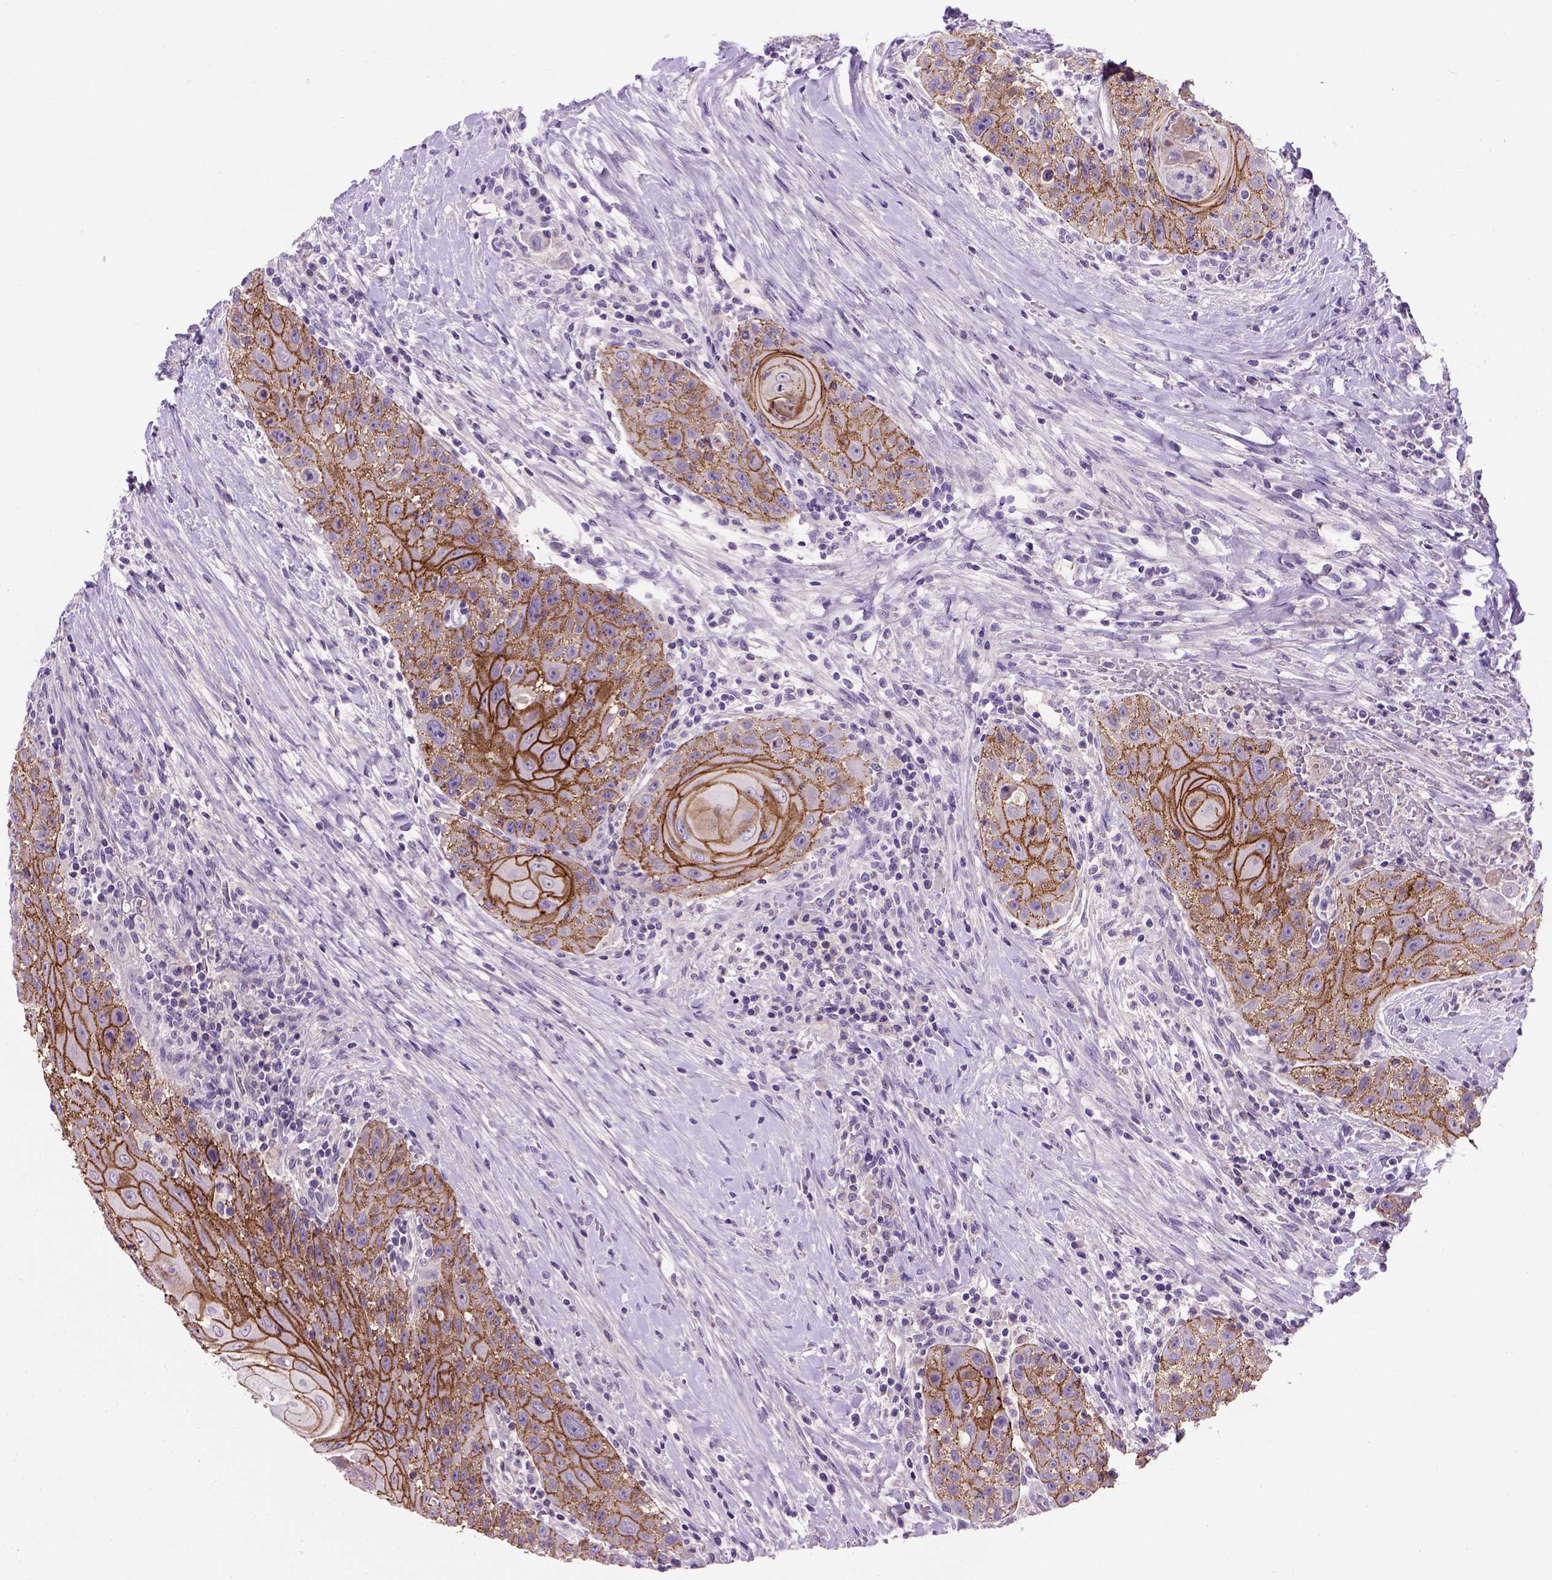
{"staining": {"intensity": "moderate", "quantity": ">75%", "location": "cytoplasmic/membranous"}, "tissue": "head and neck cancer", "cell_type": "Tumor cells", "image_type": "cancer", "snomed": [{"axis": "morphology", "description": "Squamous cell carcinoma, NOS"}, {"axis": "topography", "description": "Head-Neck"}], "caption": "Protein staining reveals moderate cytoplasmic/membranous expression in about >75% of tumor cells in squamous cell carcinoma (head and neck). Using DAB (brown) and hematoxylin (blue) stains, captured at high magnification using brightfield microscopy.", "gene": "CDH1", "patient": {"sex": "male", "age": 69}}